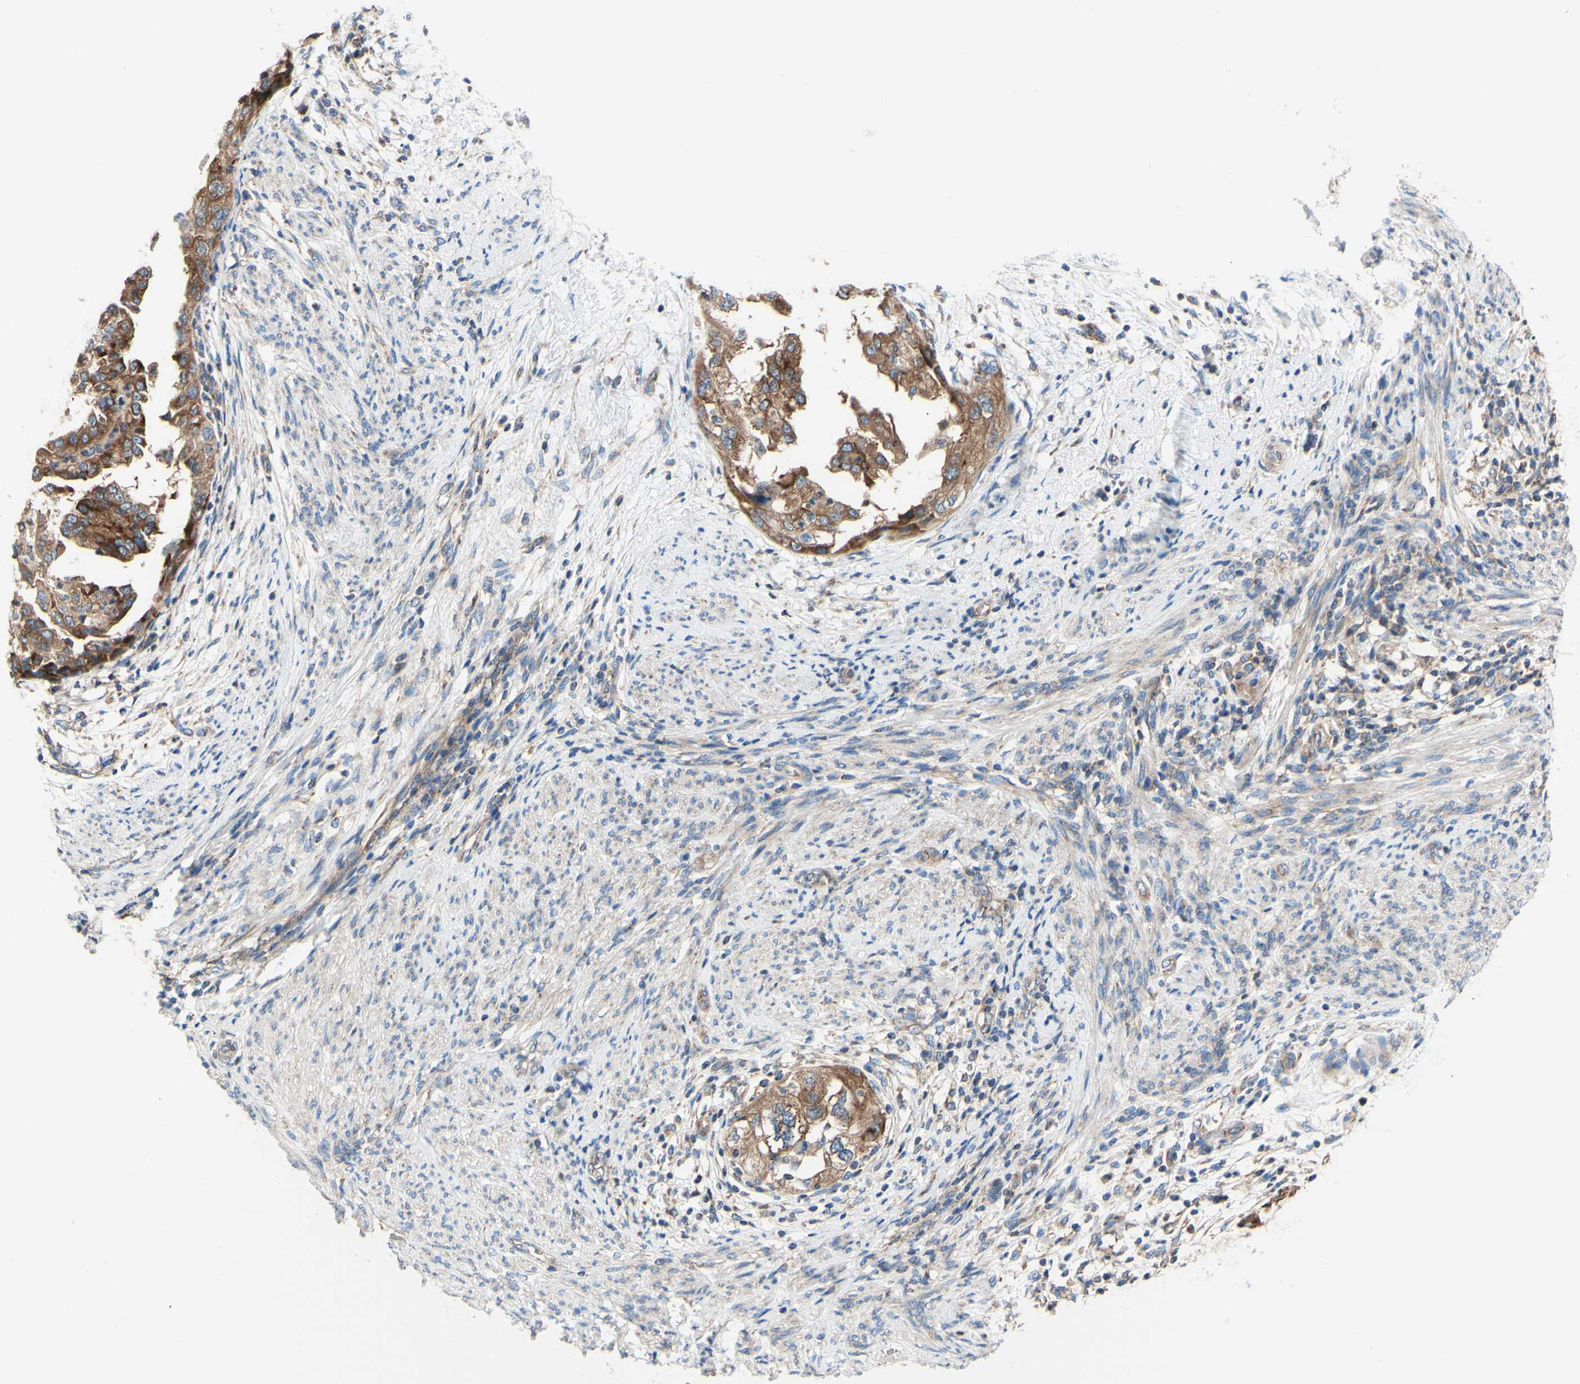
{"staining": {"intensity": "strong", "quantity": ">75%", "location": "cytoplasmic/membranous"}, "tissue": "endometrial cancer", "cell_type": "Tumor cells", "image_type": "cancer", "snomed": [{"axis": "morphology", "description": "Adenocarcinoma, NOS"}, {"axis": "topography", "description": "Endometrium"}], "caption": "Adenocarcinoma (endometrial) was stained to show a protein in brown. There is high levels of strong cytoplasmic/membranous staining in approximately >75% of tumor cells.", "gene": "FMR1", "patient": {"sex": "female", "age": 85}}